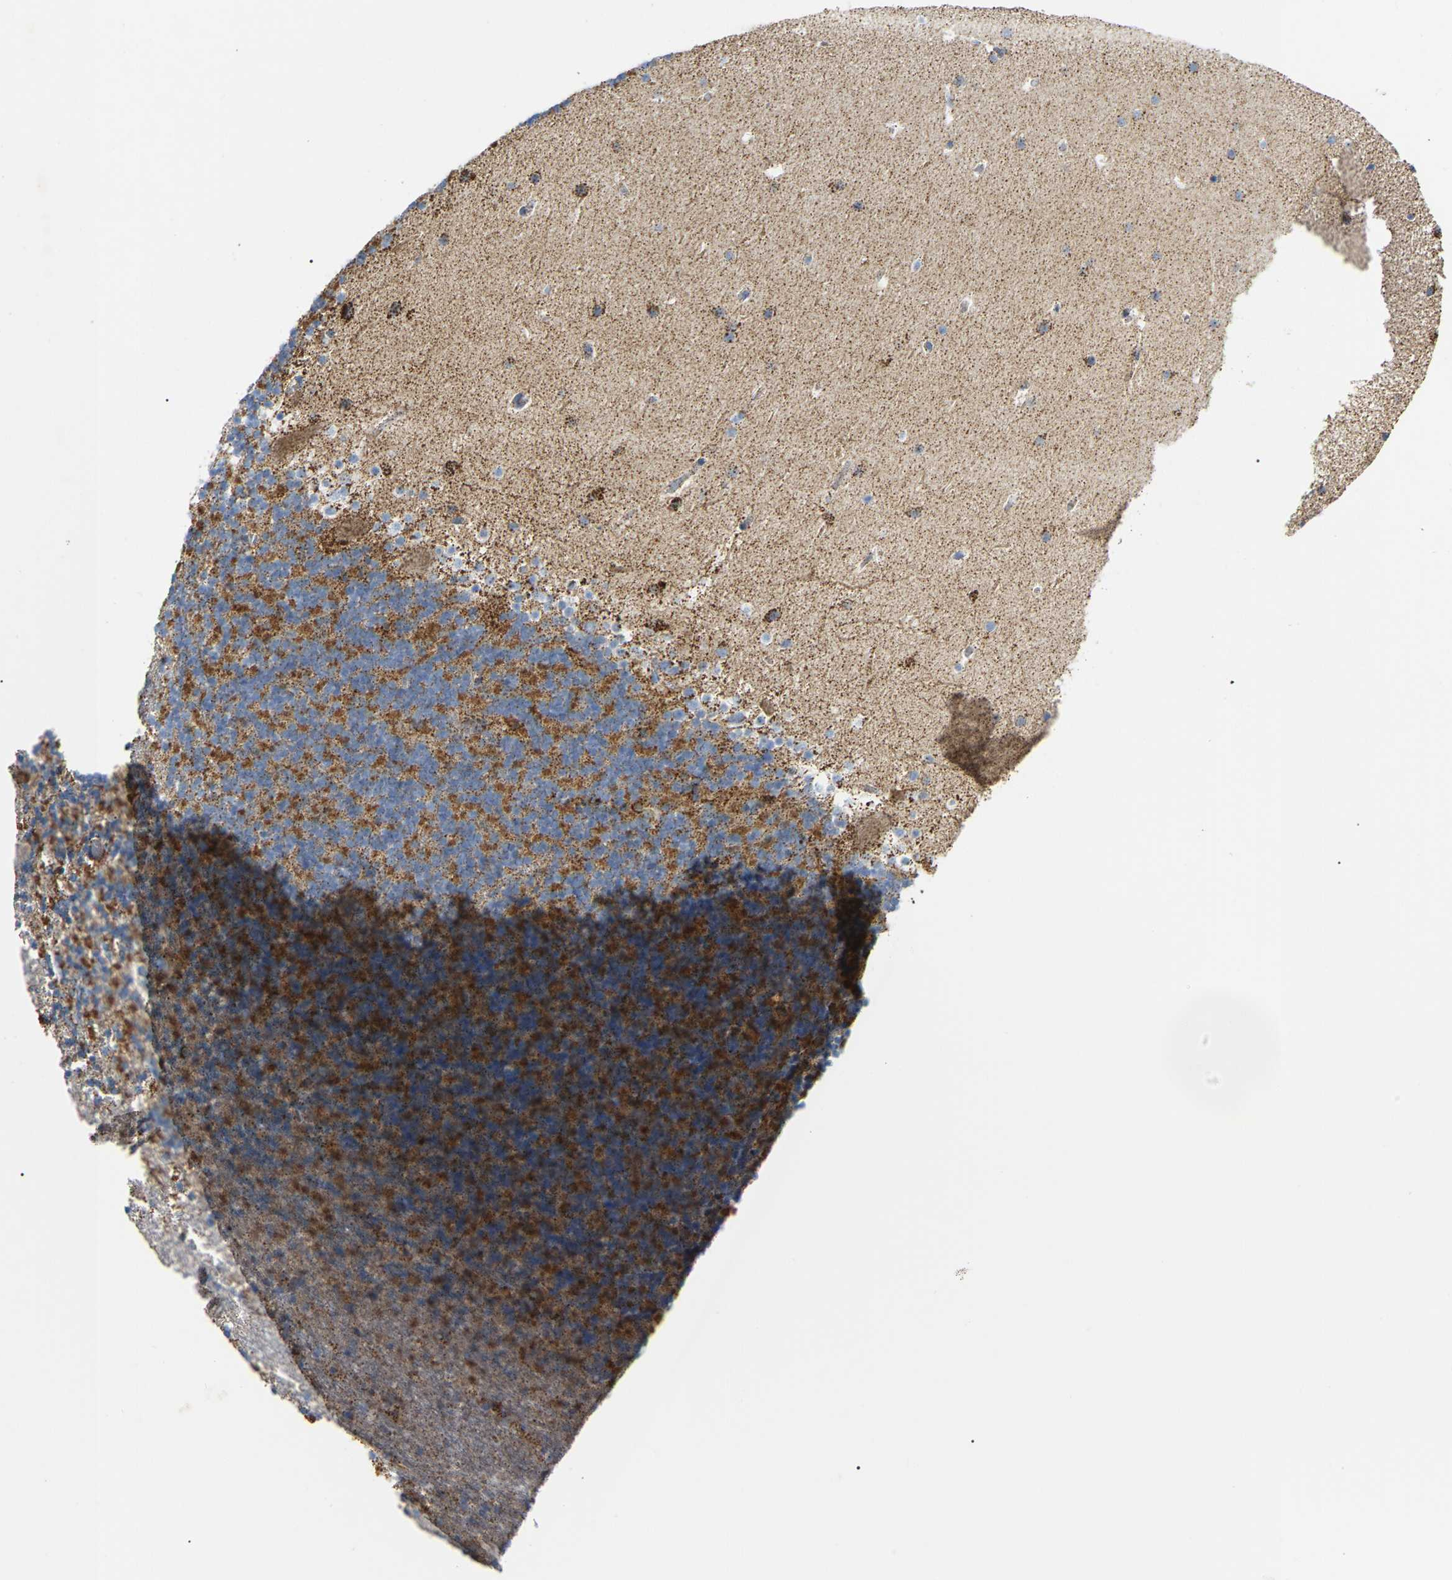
{"staining": {"intensity": "strong", "quantity": "25%-75%", "location": "cytoplasmic/membranous"}, "tissue": "cerebellum", "cell_type": "Cells in granular layer", "image_type": "normal", "snomed": [{"axis": "morphology", "description": "Normal tissue, NOS"}, {"axis": "topography", "description": "Cerebellum"}], "caption": "The micrograph displays immunohistochemical staining of benign cerebellum. There is strong cytoplasmic/membranous positivity is seen in about 25%-75% of cells in granular layer.", "gene": "HIBADH", "patient": {"sex": "male", "age": 45}}